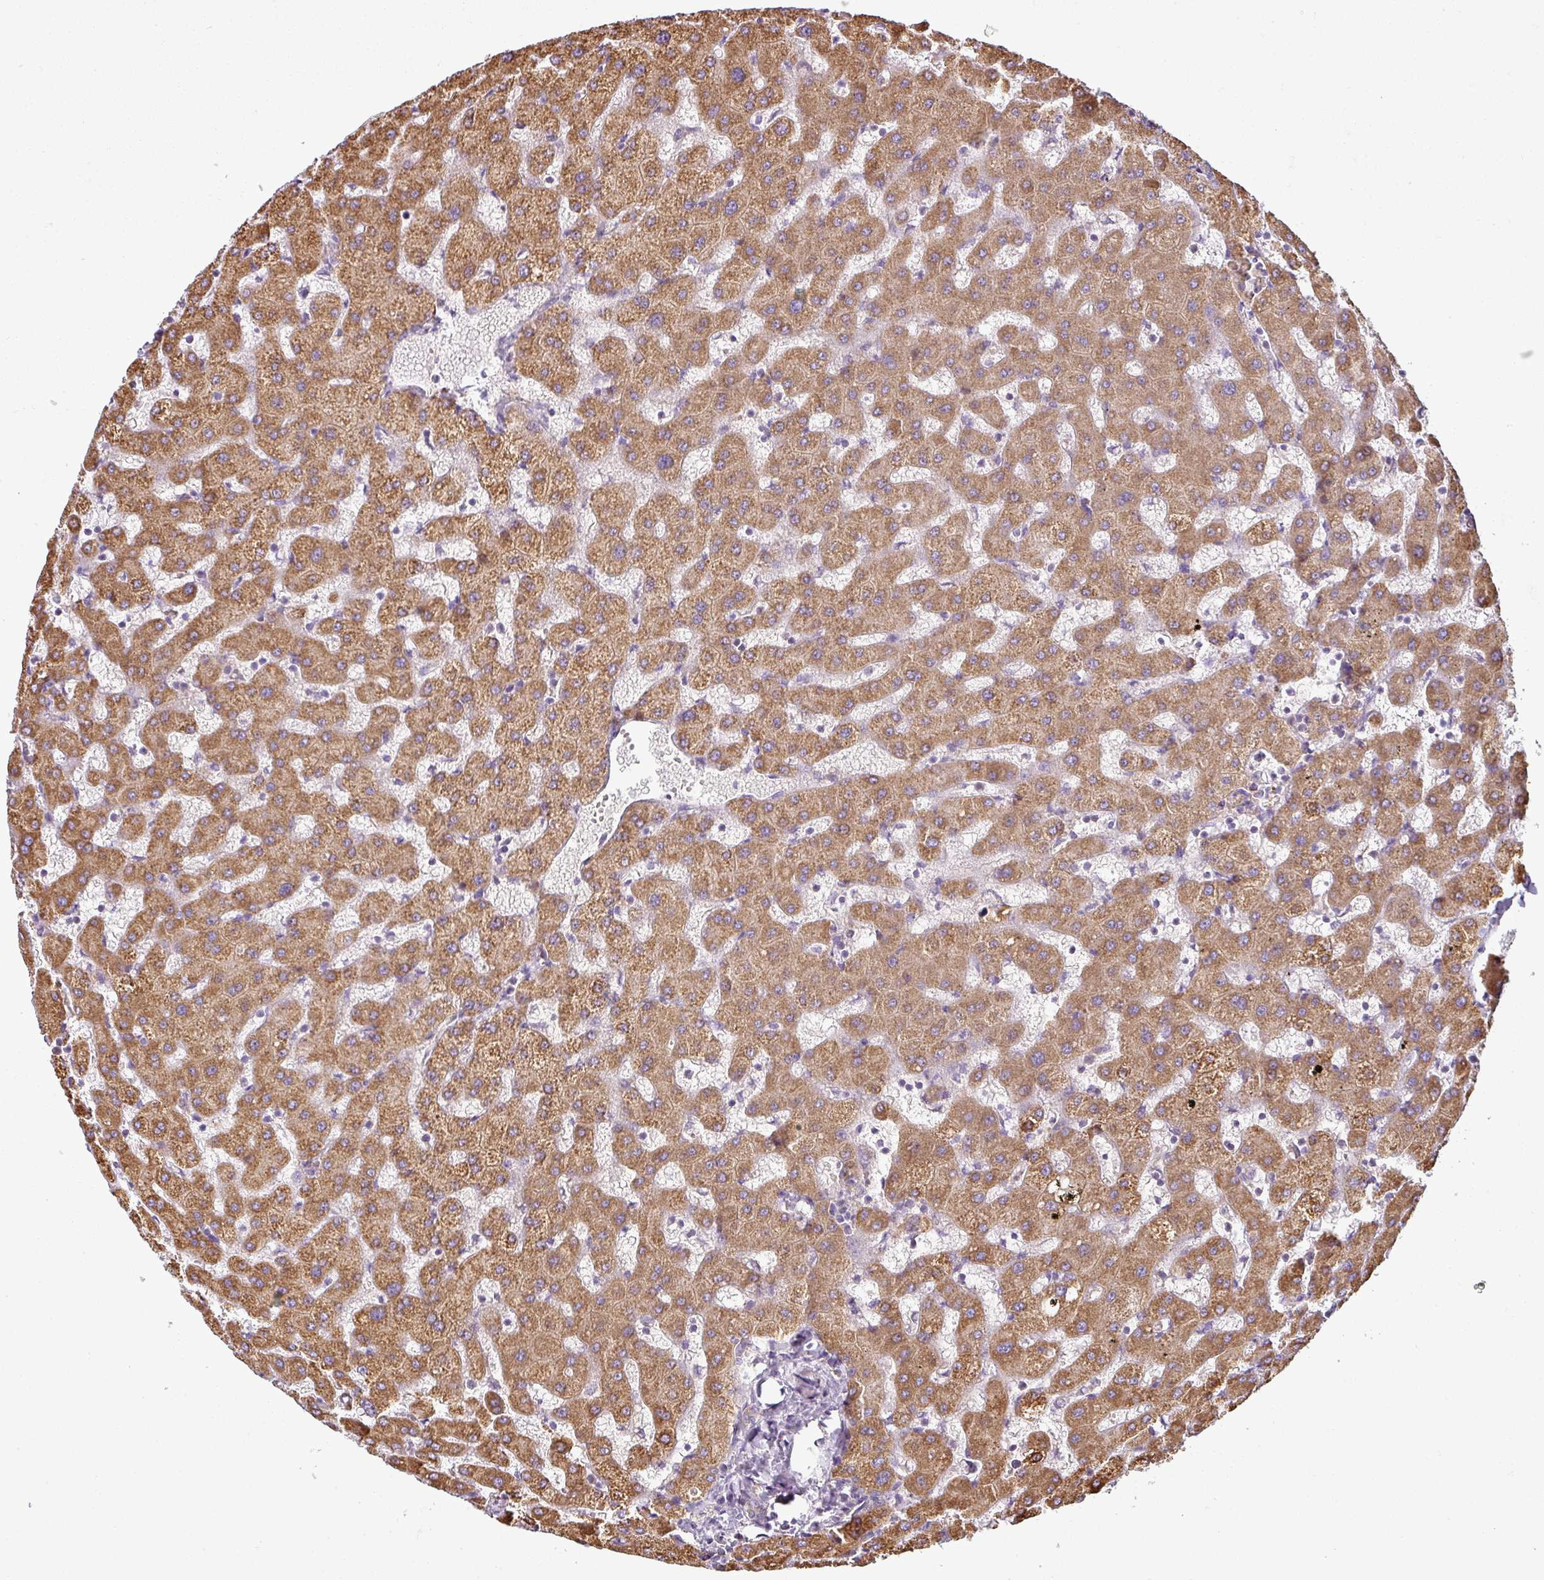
{"staining": {"intensity": "weak", "quantity": "25%-75%", "location": "cytoplasmic/membranous"}, "tissue": "liver", "cell_type": "Cholangiocytes", "image_type": "normal", "snomed": [{"axis": "morphology", "description": "Normal tissue, NOS"}, {"axis": "topography", "description": "Liver"}], "caption": "A low amount of weak cytoplasmic/membranous expression is appreciated in approximately 25%-75% of cholangiocytes in unremarkable liver. (Stains: DAB in brown, nuclei in blue, Microscopy: brightfield microscopy at high magnification).", "gene": "ANKRD18A", "patient": {"sex": "female", "age": 63}}